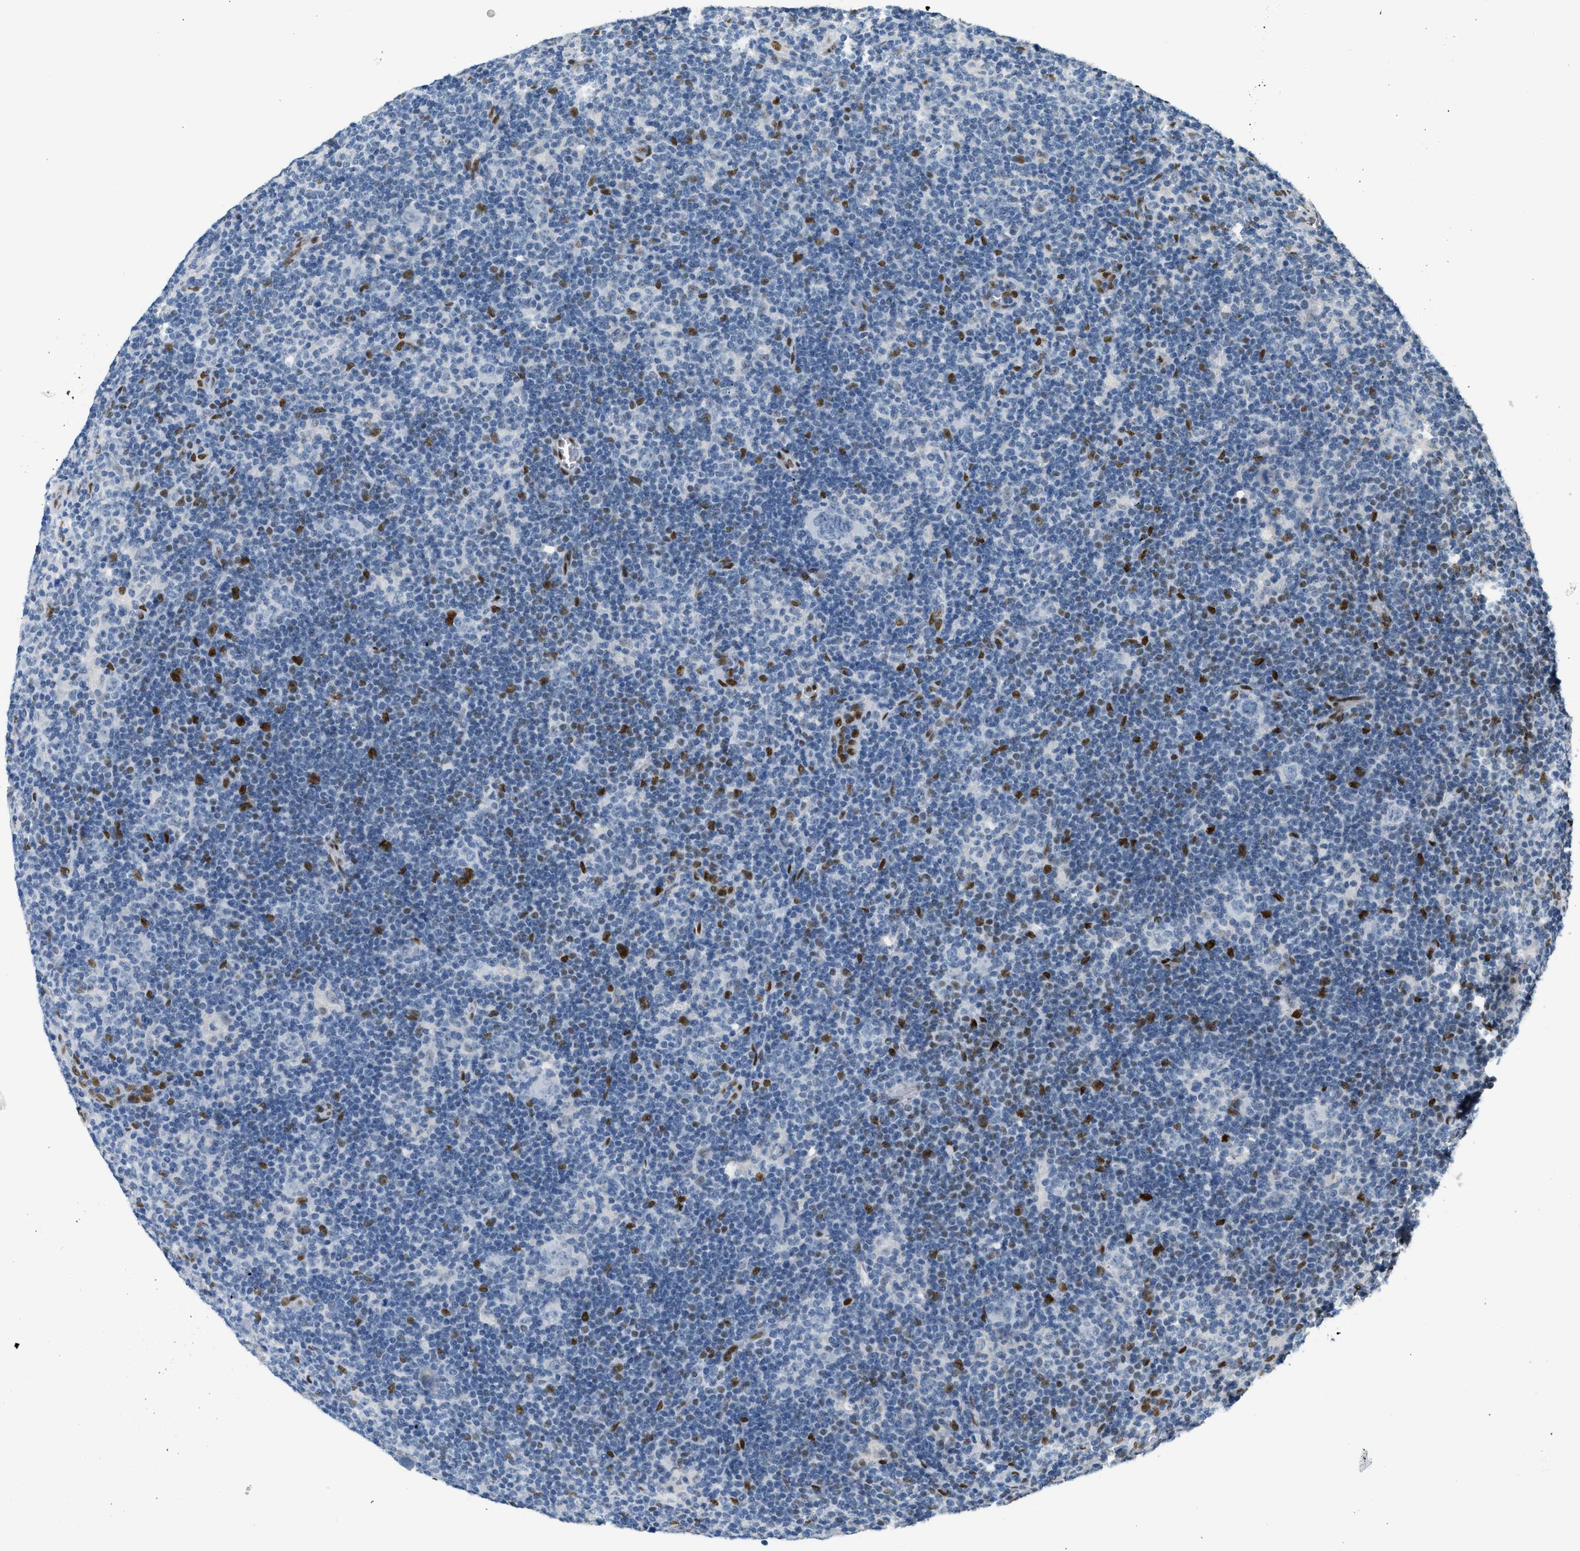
{"staining": {"intensity": "negative", "quantity": "none", "location": "none"}, "tissue": "lymphoma", "cell_type": "Tumor cells", "image_type": "cancer", "snomed": [{"axis": "morphology", "description": "Hodgkin's disease, NOS"}, {"axis": "topography", "description": "Lymph node"}], "caption": "Tumor cells are negative for brown protein staining in Hodgkin's disease. (Brightfield microscopy of DAB IHC at high magnification).", "gene": "ZBTB20", "patient": {"sex": "female", "age": 57}}